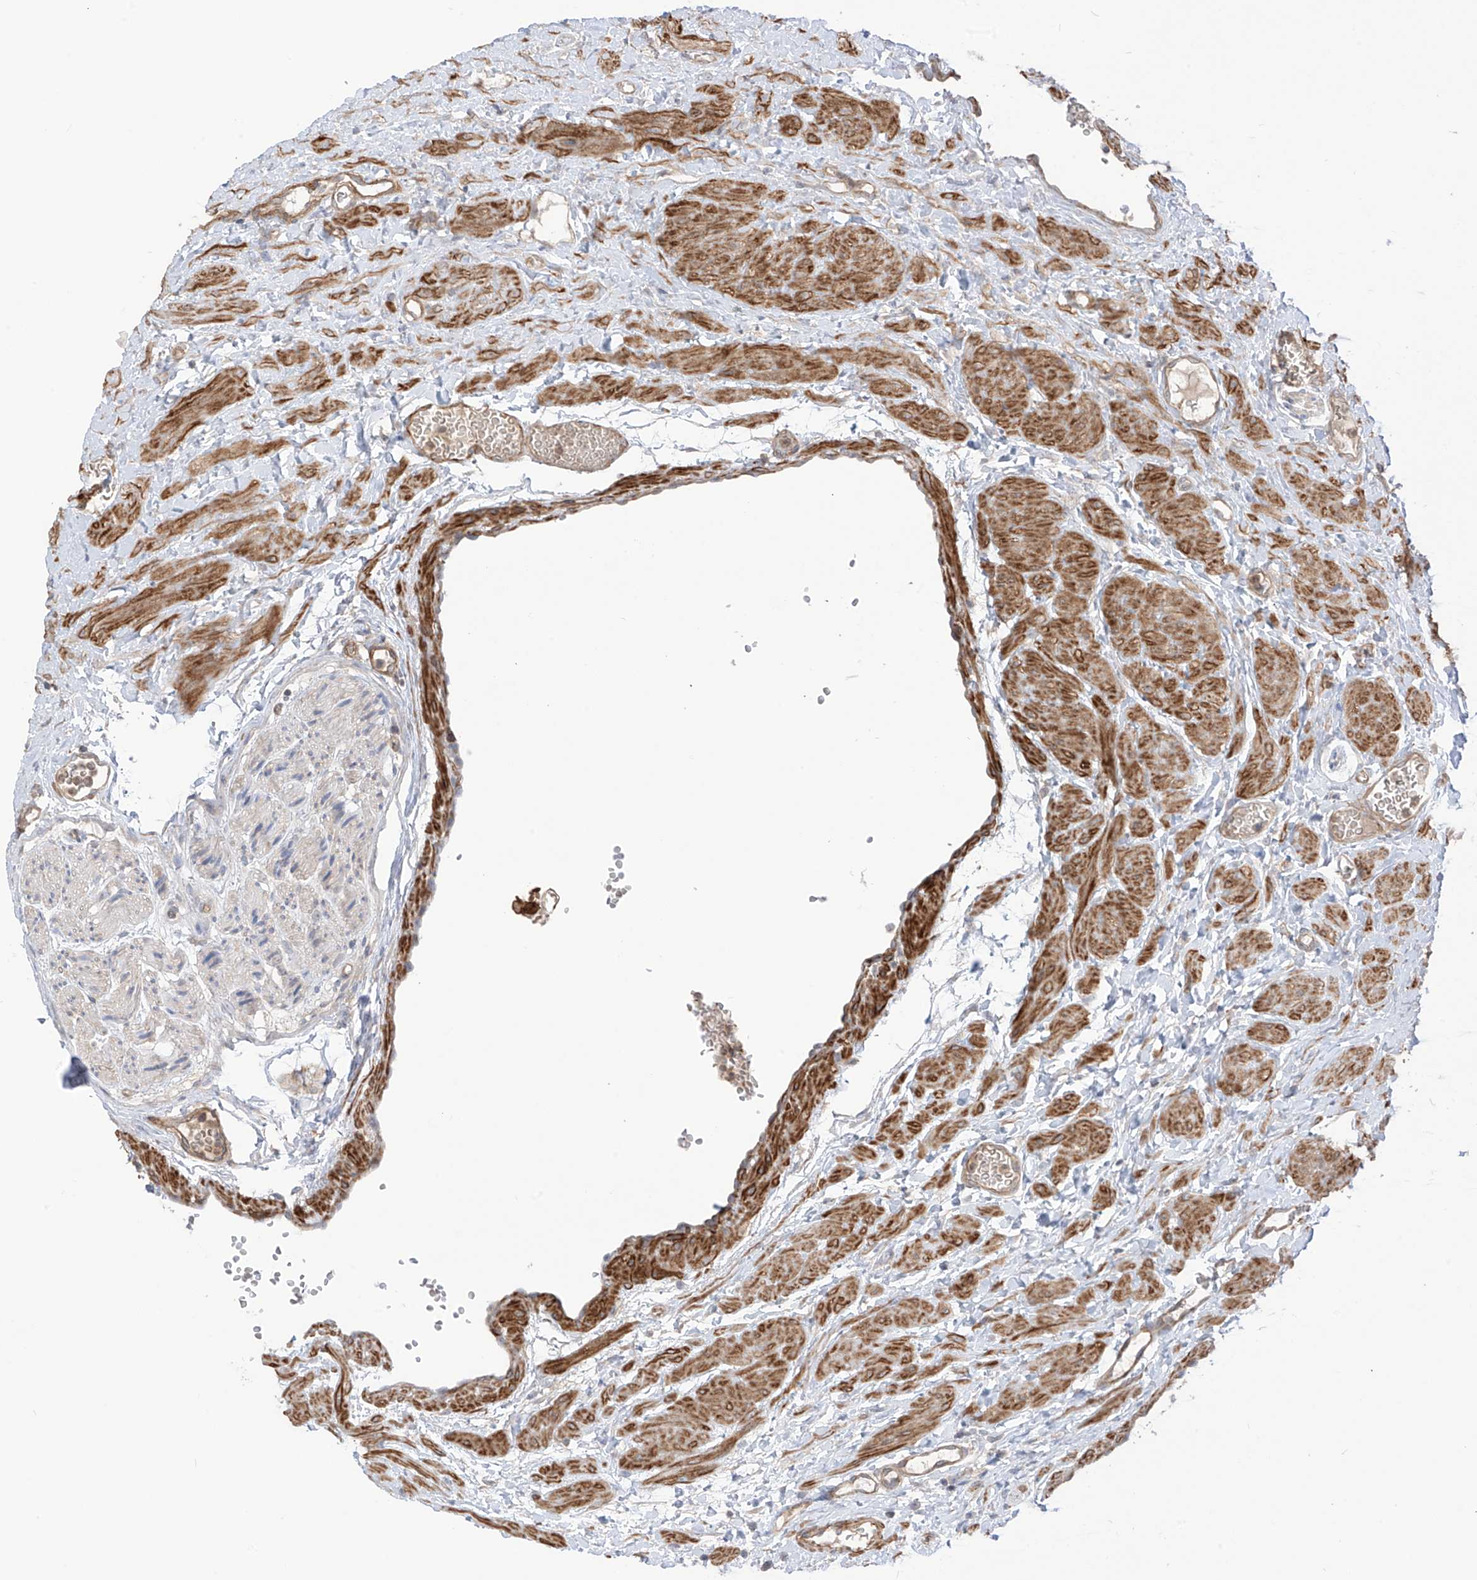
{"staining": {"intensity": "weak", "quantity": "<25%", "location": "cytoplasmic/membranous"}, "tissue": "ovary", "cell_type": "Ovarian stroma cells", "image_type": "normal", "snomed": [{"axis": "morphology", "description": "Normal tissue, NOS"}, {"axis": "morphology", "description": "Cyst, NOS"}, {"axis": "topography", "description": "Ovary"}], "caption": "IHC image of normal ovary: ovary stained with DAB demonstrates no significant protein staining in ovarian stroma cells. Nuclei are stained in blue.", "gene": "TRMU", "patient": {"sex": "female", "age": 33}}